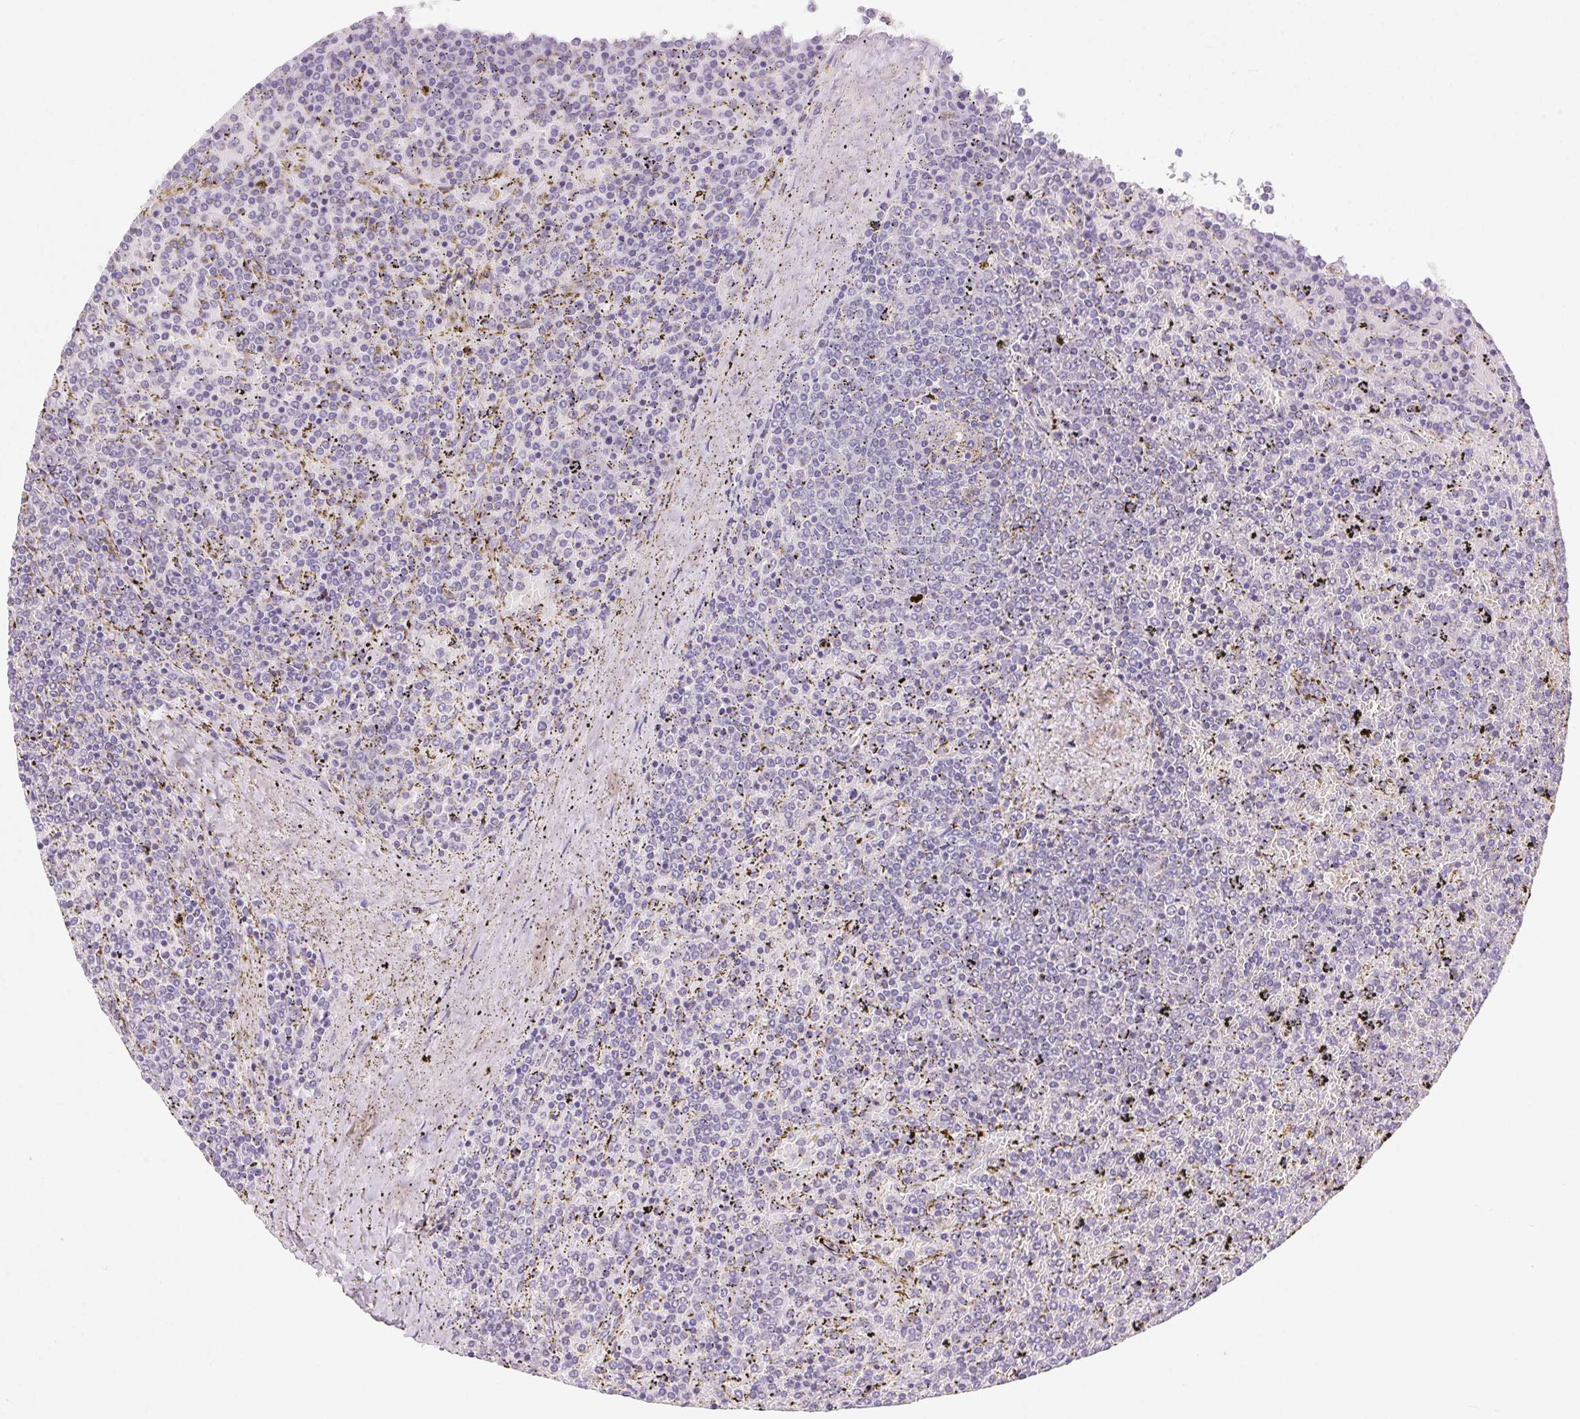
{"staining": {"intensity": "negative", "quantity": "none", "location": "none"}, "tissue": "lymphoma", "cell_type": "Tumor cells", "image_type": "cancer", "snomed": [{"axis": "morphology", "description": "Malignant lymphoma, non-Hodgkin's type, Low grade"}, {"axis": "topography", "description": "Spleen"}], "caption": "An image of malignant lymphoma, non-Hodgkin's type (low-grade) stained for a protein displays no brown staining in tumor cells. (Stains: DAB (3,3'-diaminobenzidine) immunohistochemistry (IHC) with hematoxylin counter stain, Microscopy: brightfield microscopy at high magnification).", "gene": "DPPA5", "patient": {"sex": "female", "age": 77}}